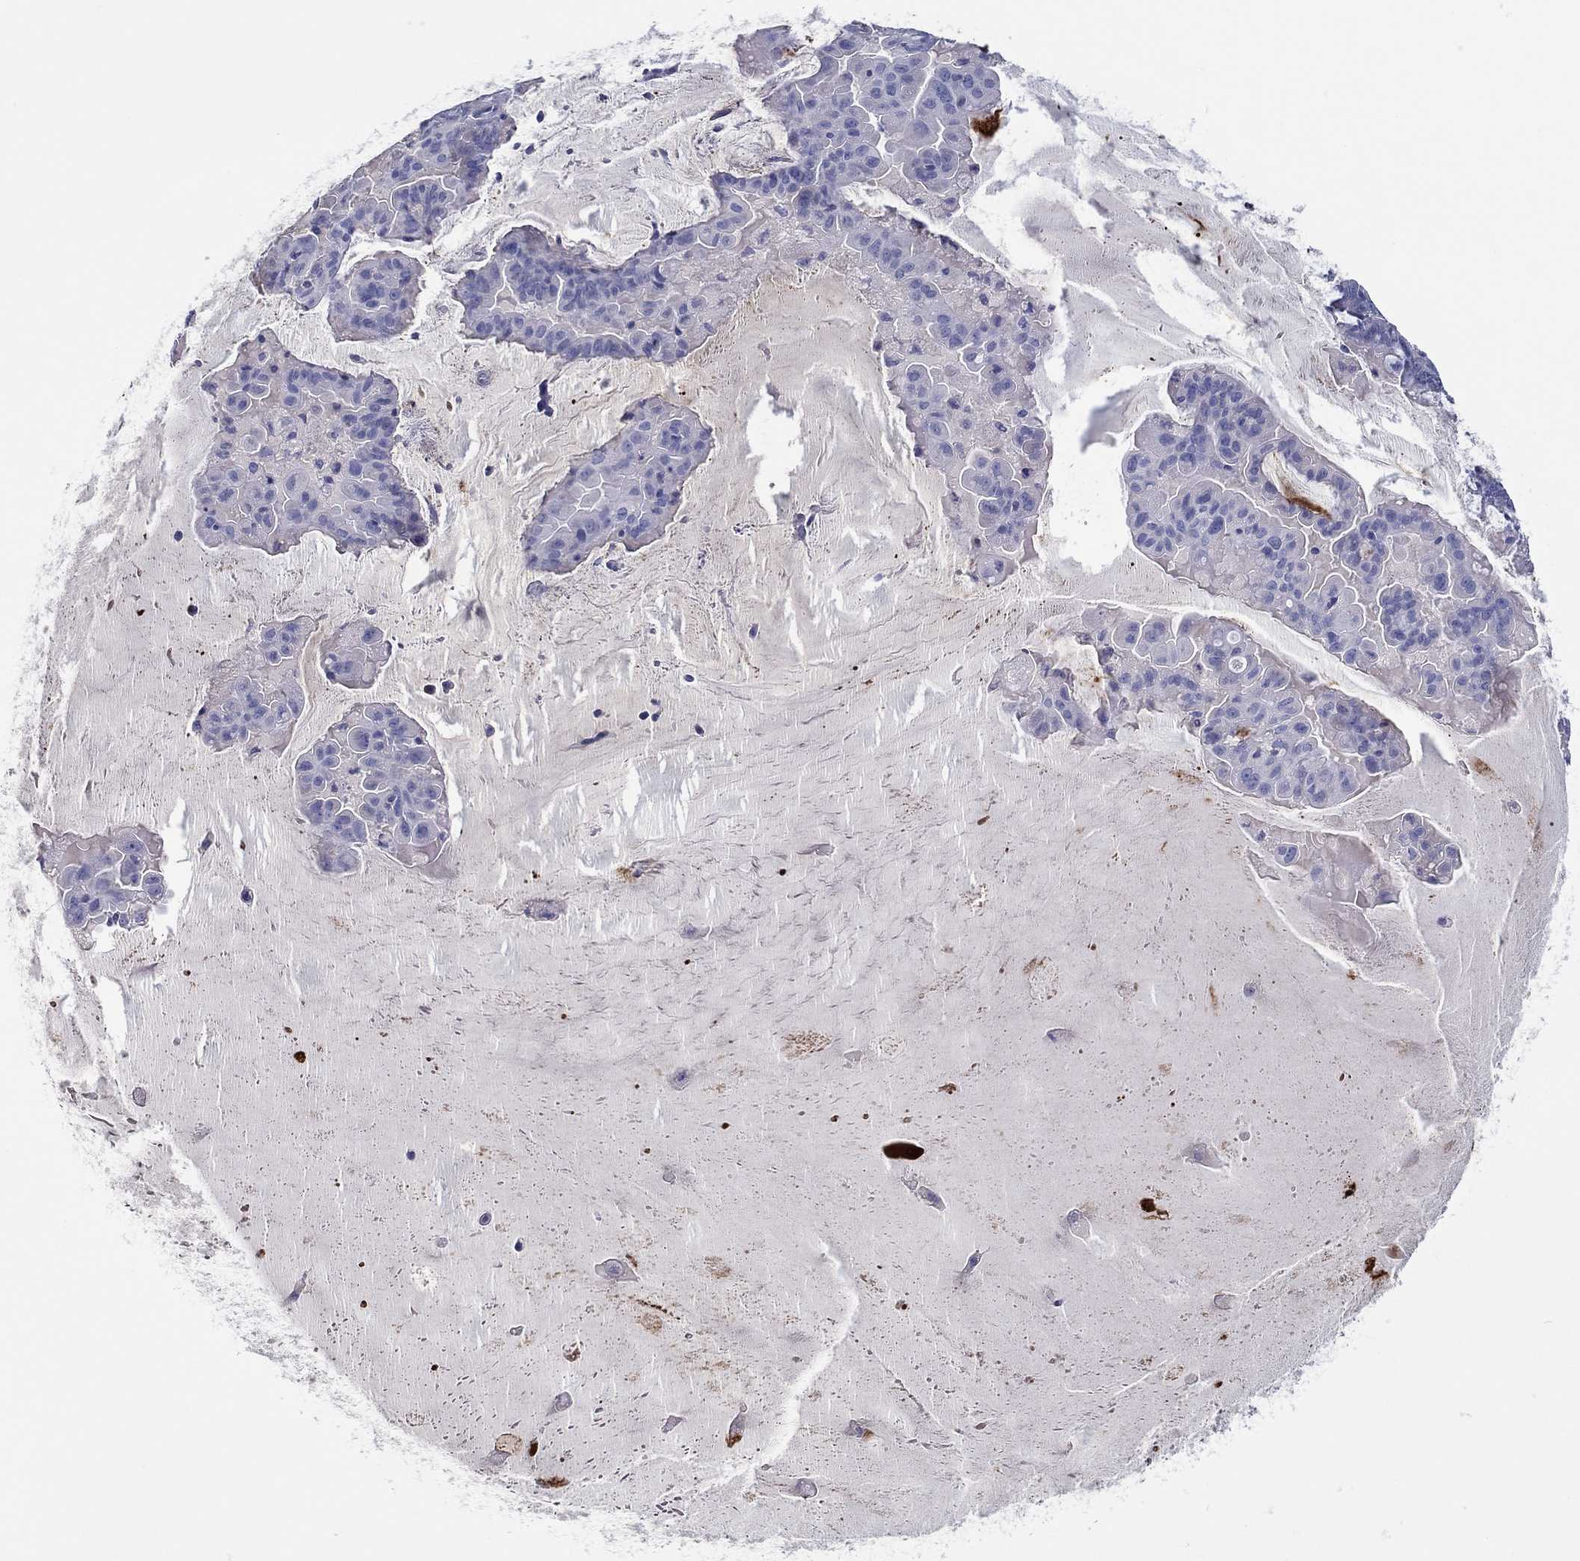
{"staining": {"intensity": "negative", "quantity": "none", "location": "none"}, "tissue": "ovarian cancer", "cell_type": "Tumor cells", "image_type": "cancer", "snomed": [{"axis": "morphology", "description": "Cystadenocarcinoma, mucinous, NOS"}, {"axis": "topography", "description": "Ovary"}], "caption": "Ovarian mucinous cystadenocarcinoma was stained to show a protein in brown. There is no significant staining in tumor cells.", "gene": "TGFBI", "patient": {"sex": "female", "age": 63}}